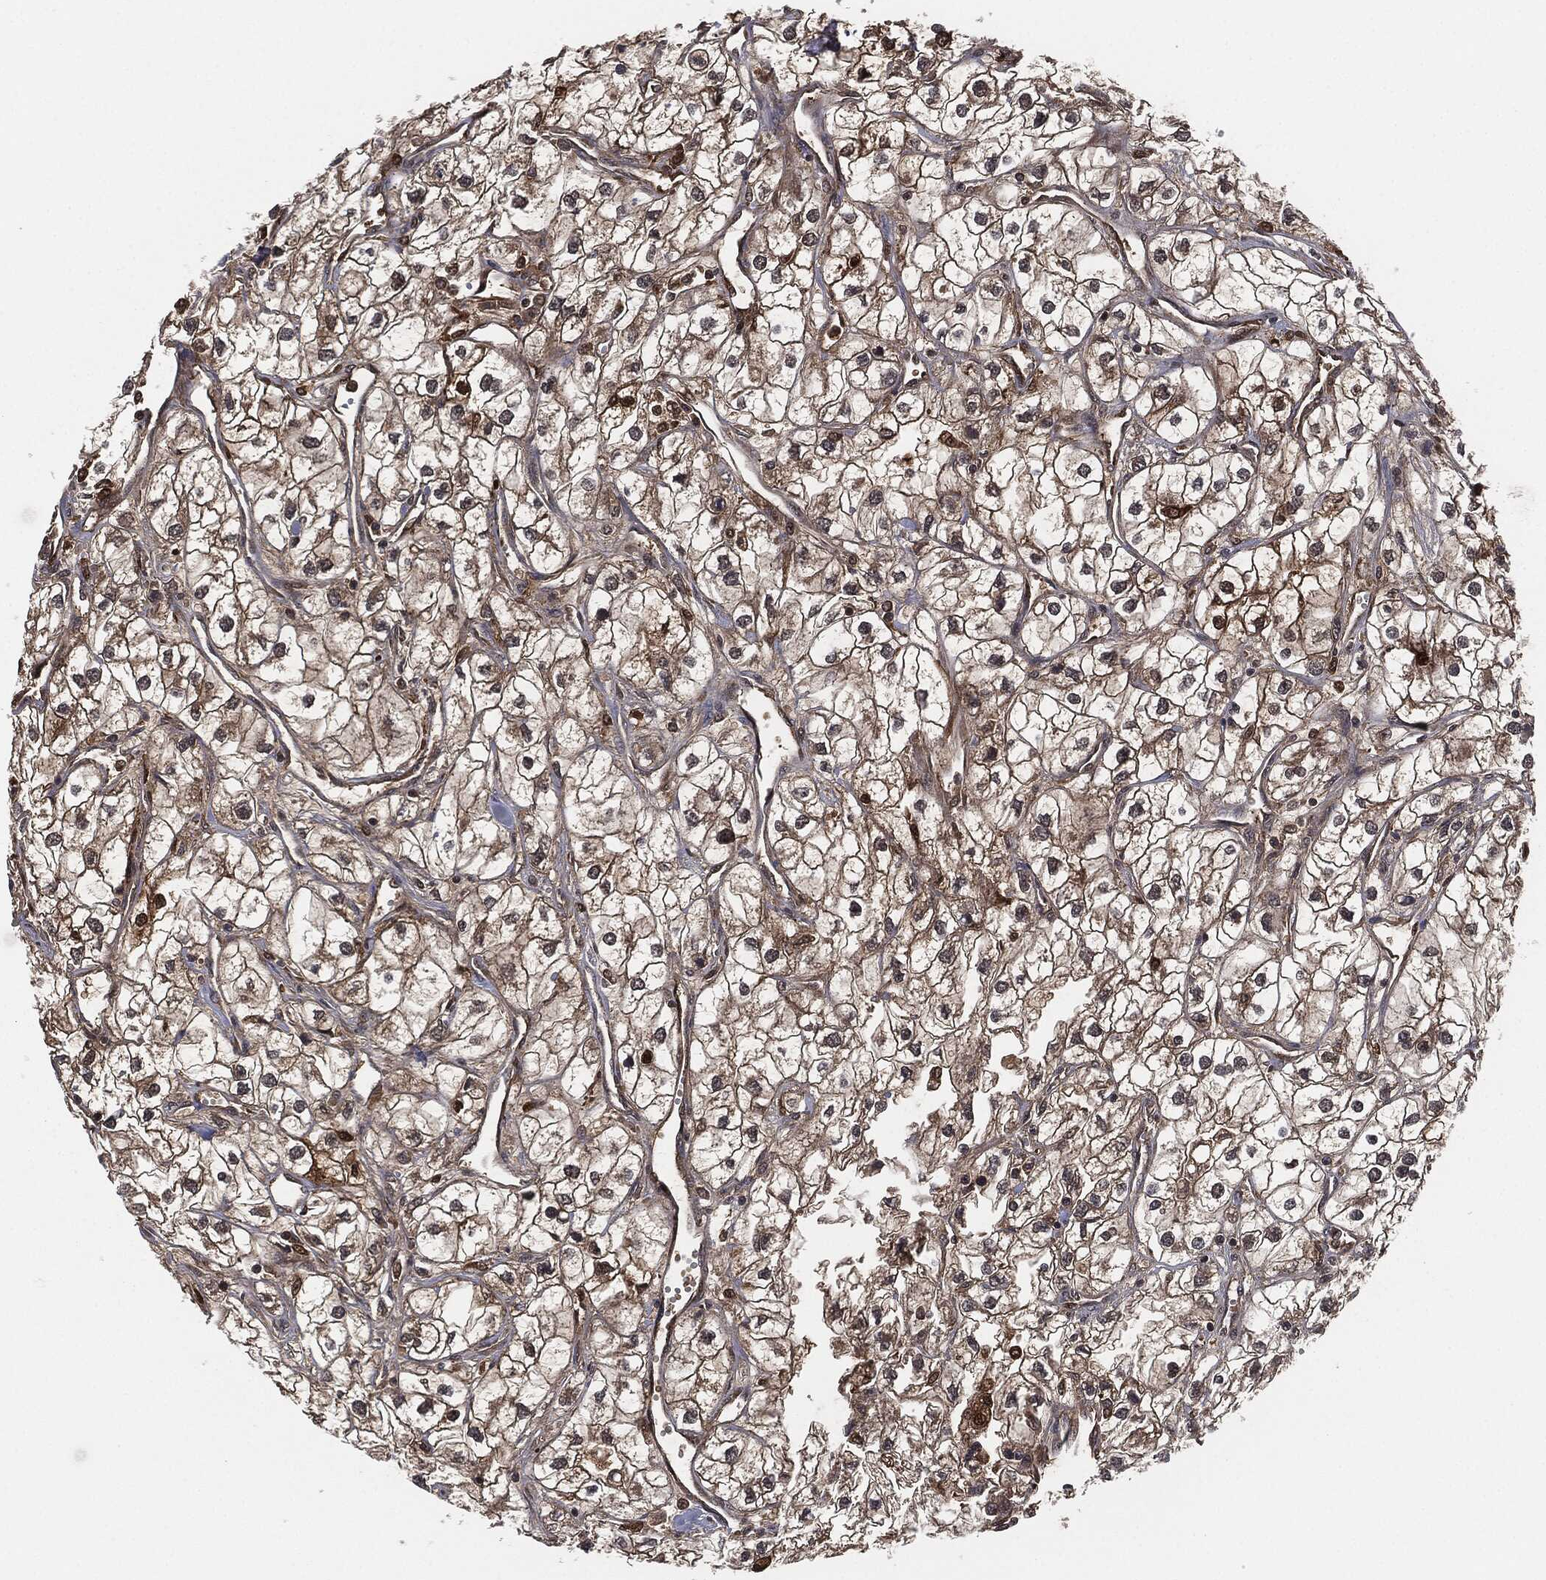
{"staining": {"intensity": "moderate", "quantity": "25%-75%", "location": "cytoplasmic/membranous,nuclear"}, "tissue": "renal cancer", "cell_type": "Tumor cells", "image_type": "cancer", "snomed": [{"axis": "morphology", "description": "Adenocarcinoma, NOS"}, {"axis": "topography", "description": "Kidney"}], "caption": "Brown immunohistochemical staining in renal adenocarcinoma demonstrates moderate cytoplasmic/membranous and nuclear expression in about 25%-75% of tumor cells.", "gene": "CAPRIN2", "patient": {"sex": "male", "age": 59}}